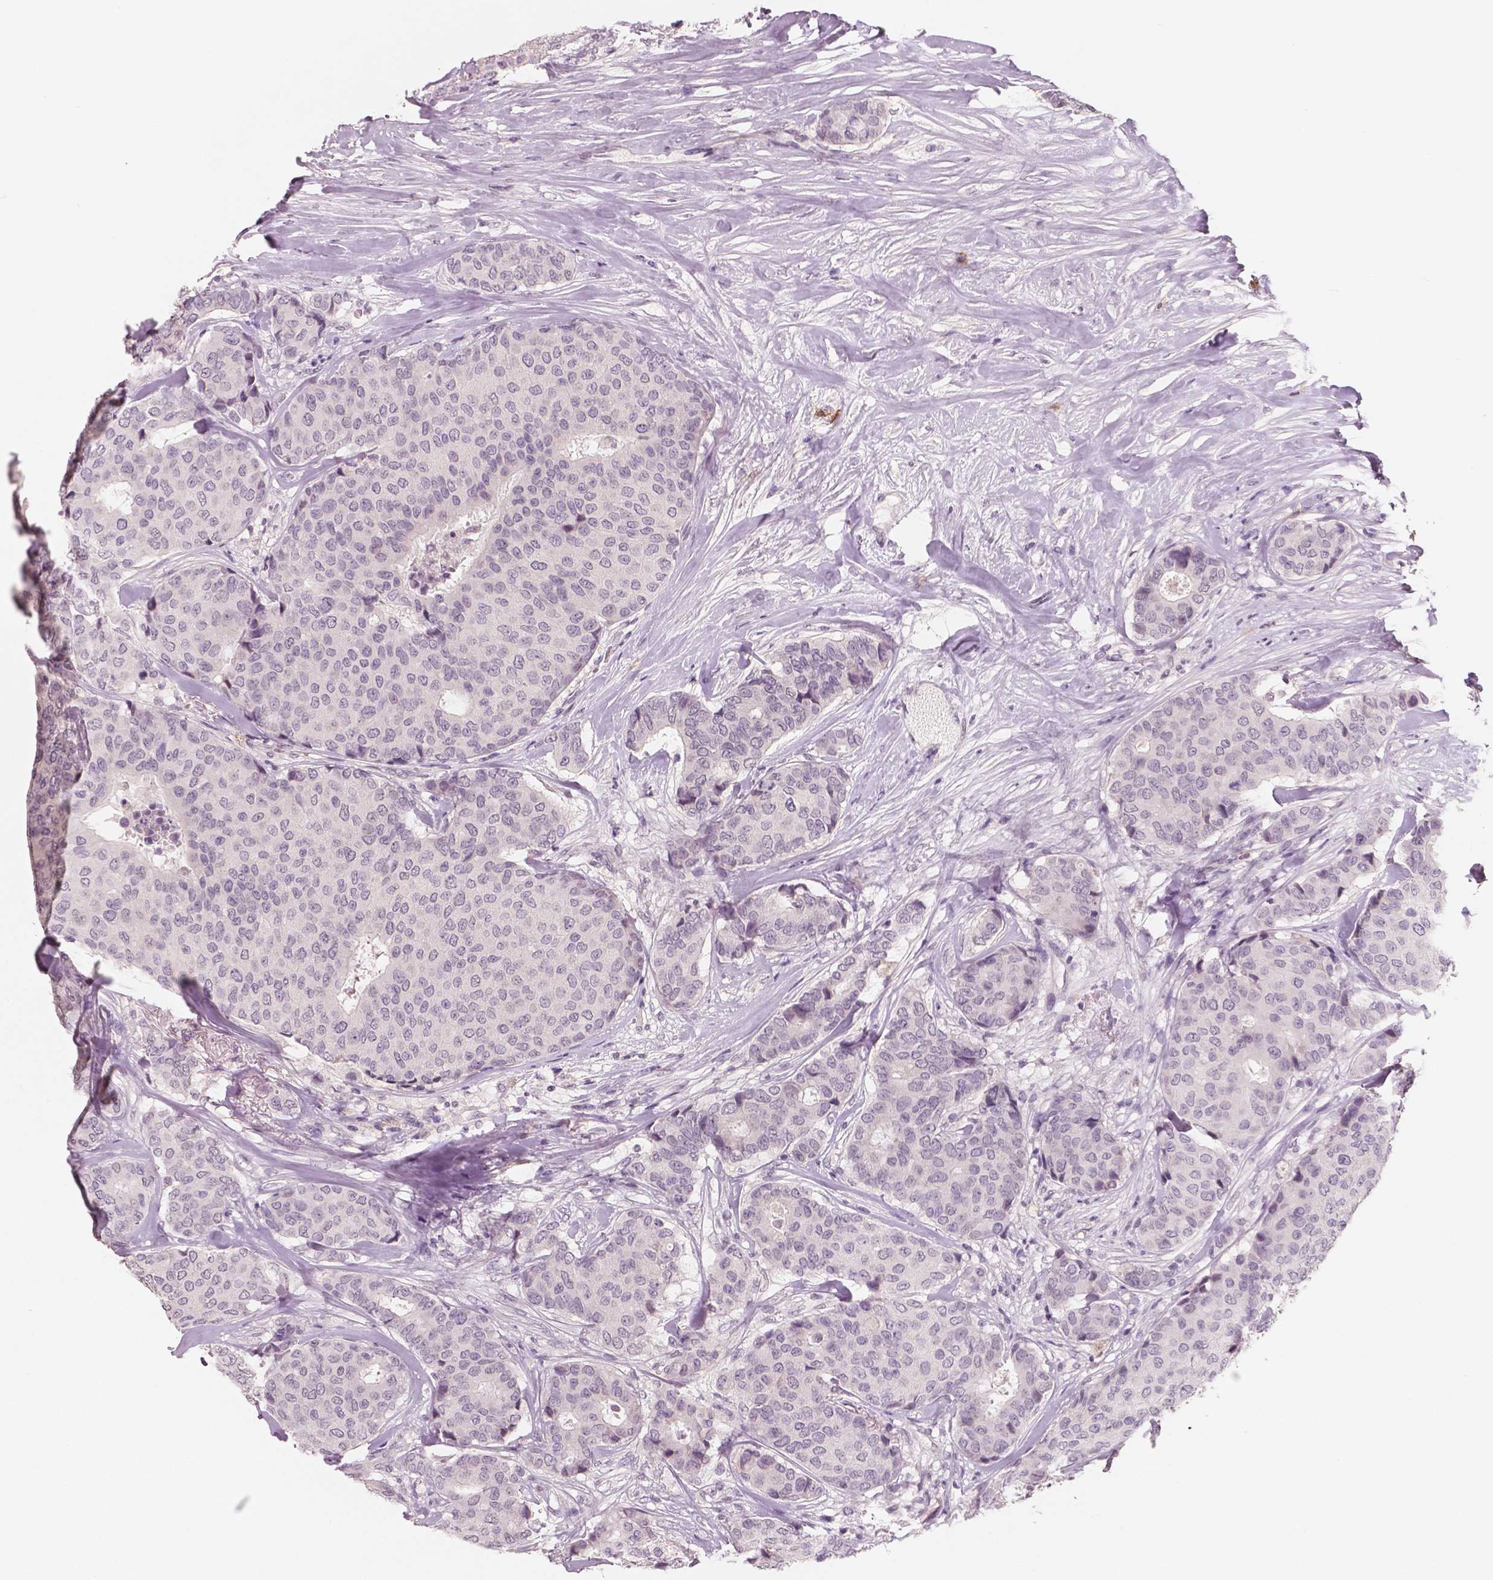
{"staining": {"intensity": "negative", "quantity": "none", "location": "none"}, "tissue": "breast cancer", "cell_type": "Tumor cells", "image_type": "cancer", "snomed": [{"axis": "morphology", "description": "Duct carcinoma"}, {"axis": "topography", "description": "Breast"}], "caption": "A histopathology image of breast cancer stained for a protein demonstrates no brown staining in tumor cells.", "gene": "KIT", "patient": {"sex": "female", "age": 75}}